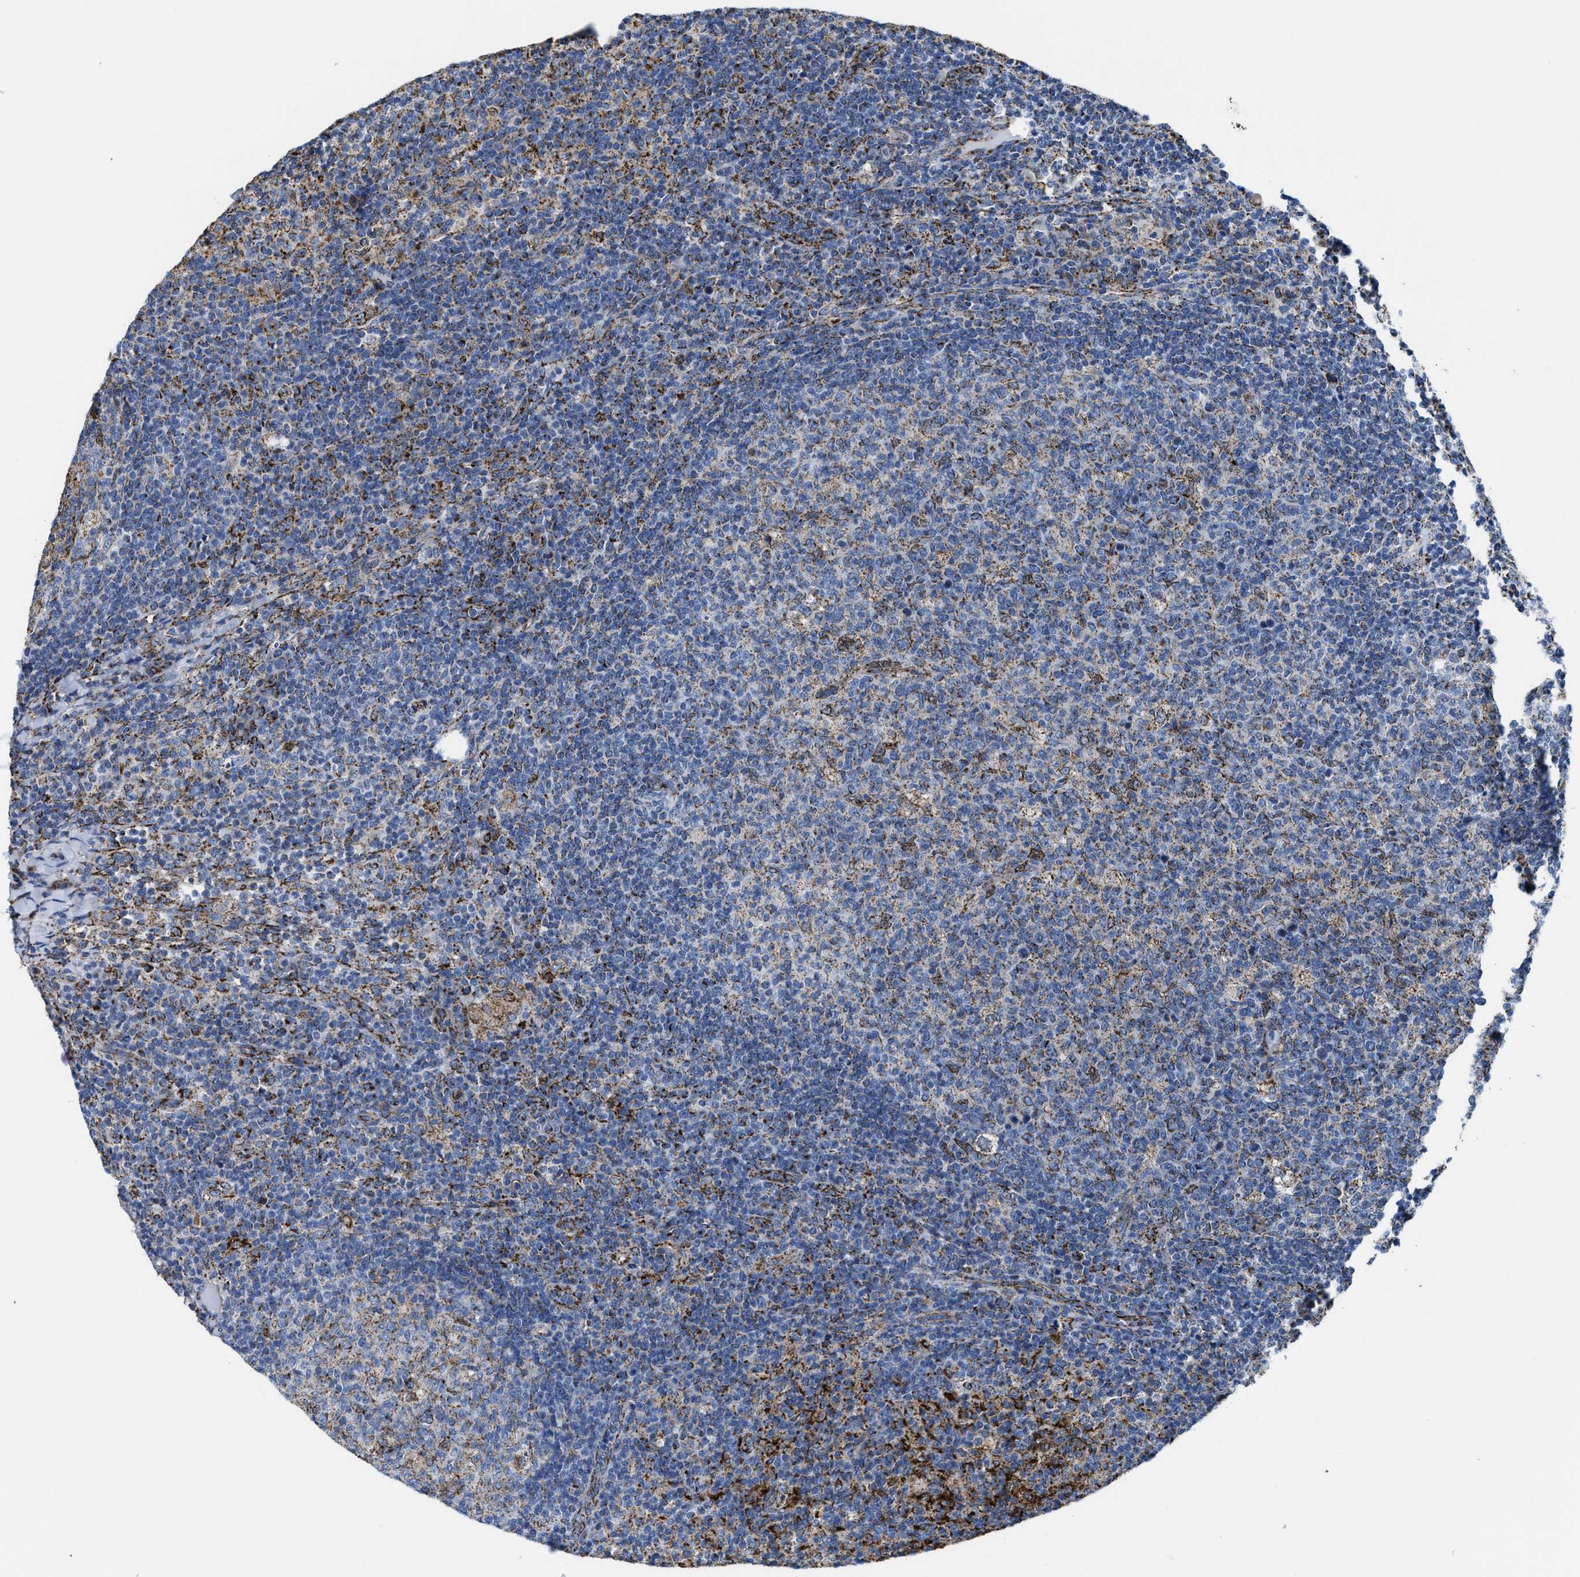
{"staining": {"intensity": "moderate", "quantity": "25%-75%", "location": "cytoplasmic/membranous"}, "tissue": "lymph node", "cell_type": "Germinal center cells", "image_type": "normal", "snomed": [{"axis": "morphology", "description": "Normal tissue, NOS"}, {"axis": "morphology", "description": "Inflammation, NOS"}, {"axis": "topography", "description": "Lymph node"}], "caption": "IHC image of benign lymph node stained for a protein (brown), which reveals medium levels of moderate cytoplasmic/membranous expression in about 25%-75% of germinal center cells.", "gene": "ALDH1B1", "patient": {"sex": "male", "age": 55}}